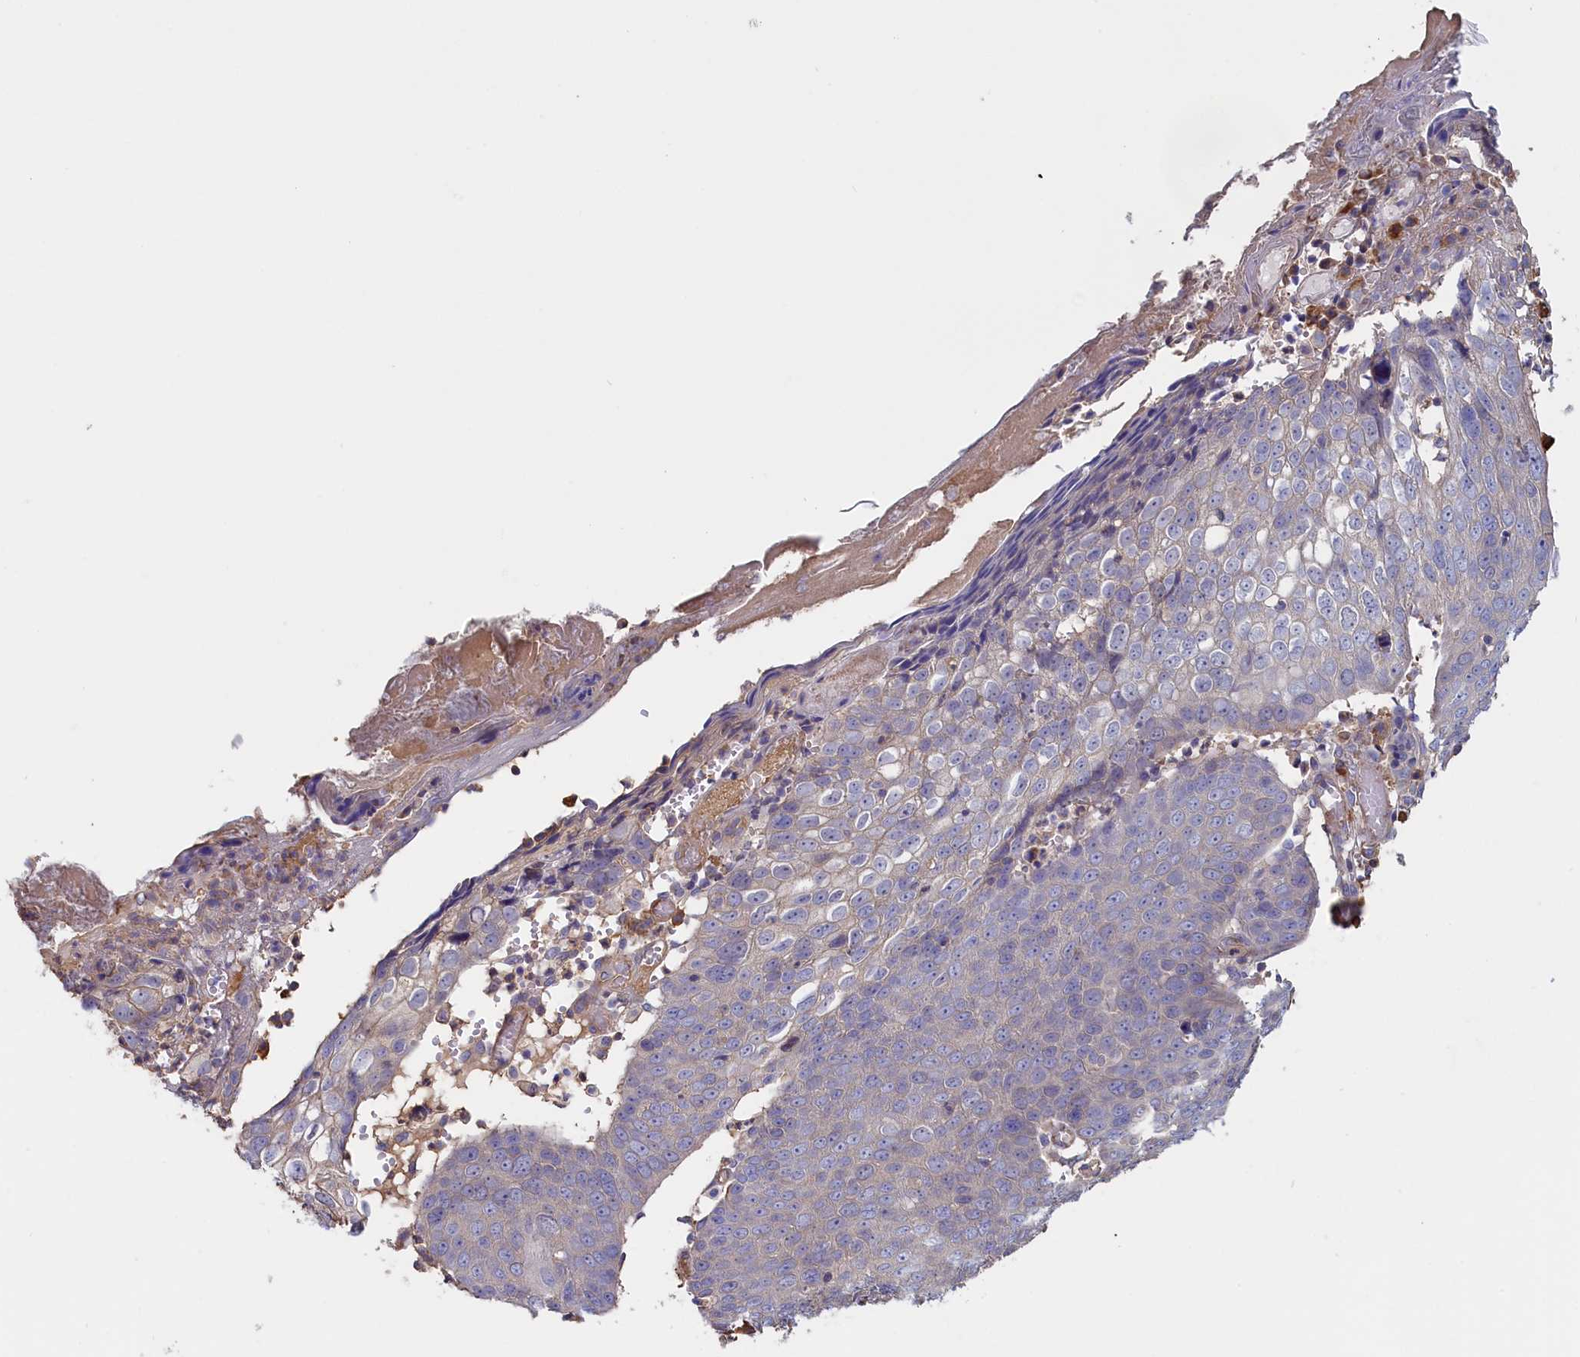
{"staining": {"intensity": "negative", "quantity": "none", "location": "none"}, "tissue": "skin cancer", "cell_type": "Tumor cells", "image_type": "cancer", "snomed": [{"axis": "morphology", "description": "Squamous cell carcinoma, NOS"}, {"axis": "topography", "description": "Skin"}], "caption": "IHC histopathology image of skin squamous cell carcinoma stained for a protein (brown), which demonstrates no staining in tumor cells. Nuclei are stained in blue.", "gene": "ANKRD2", "patient": {"sex": "male", "age": 71}}